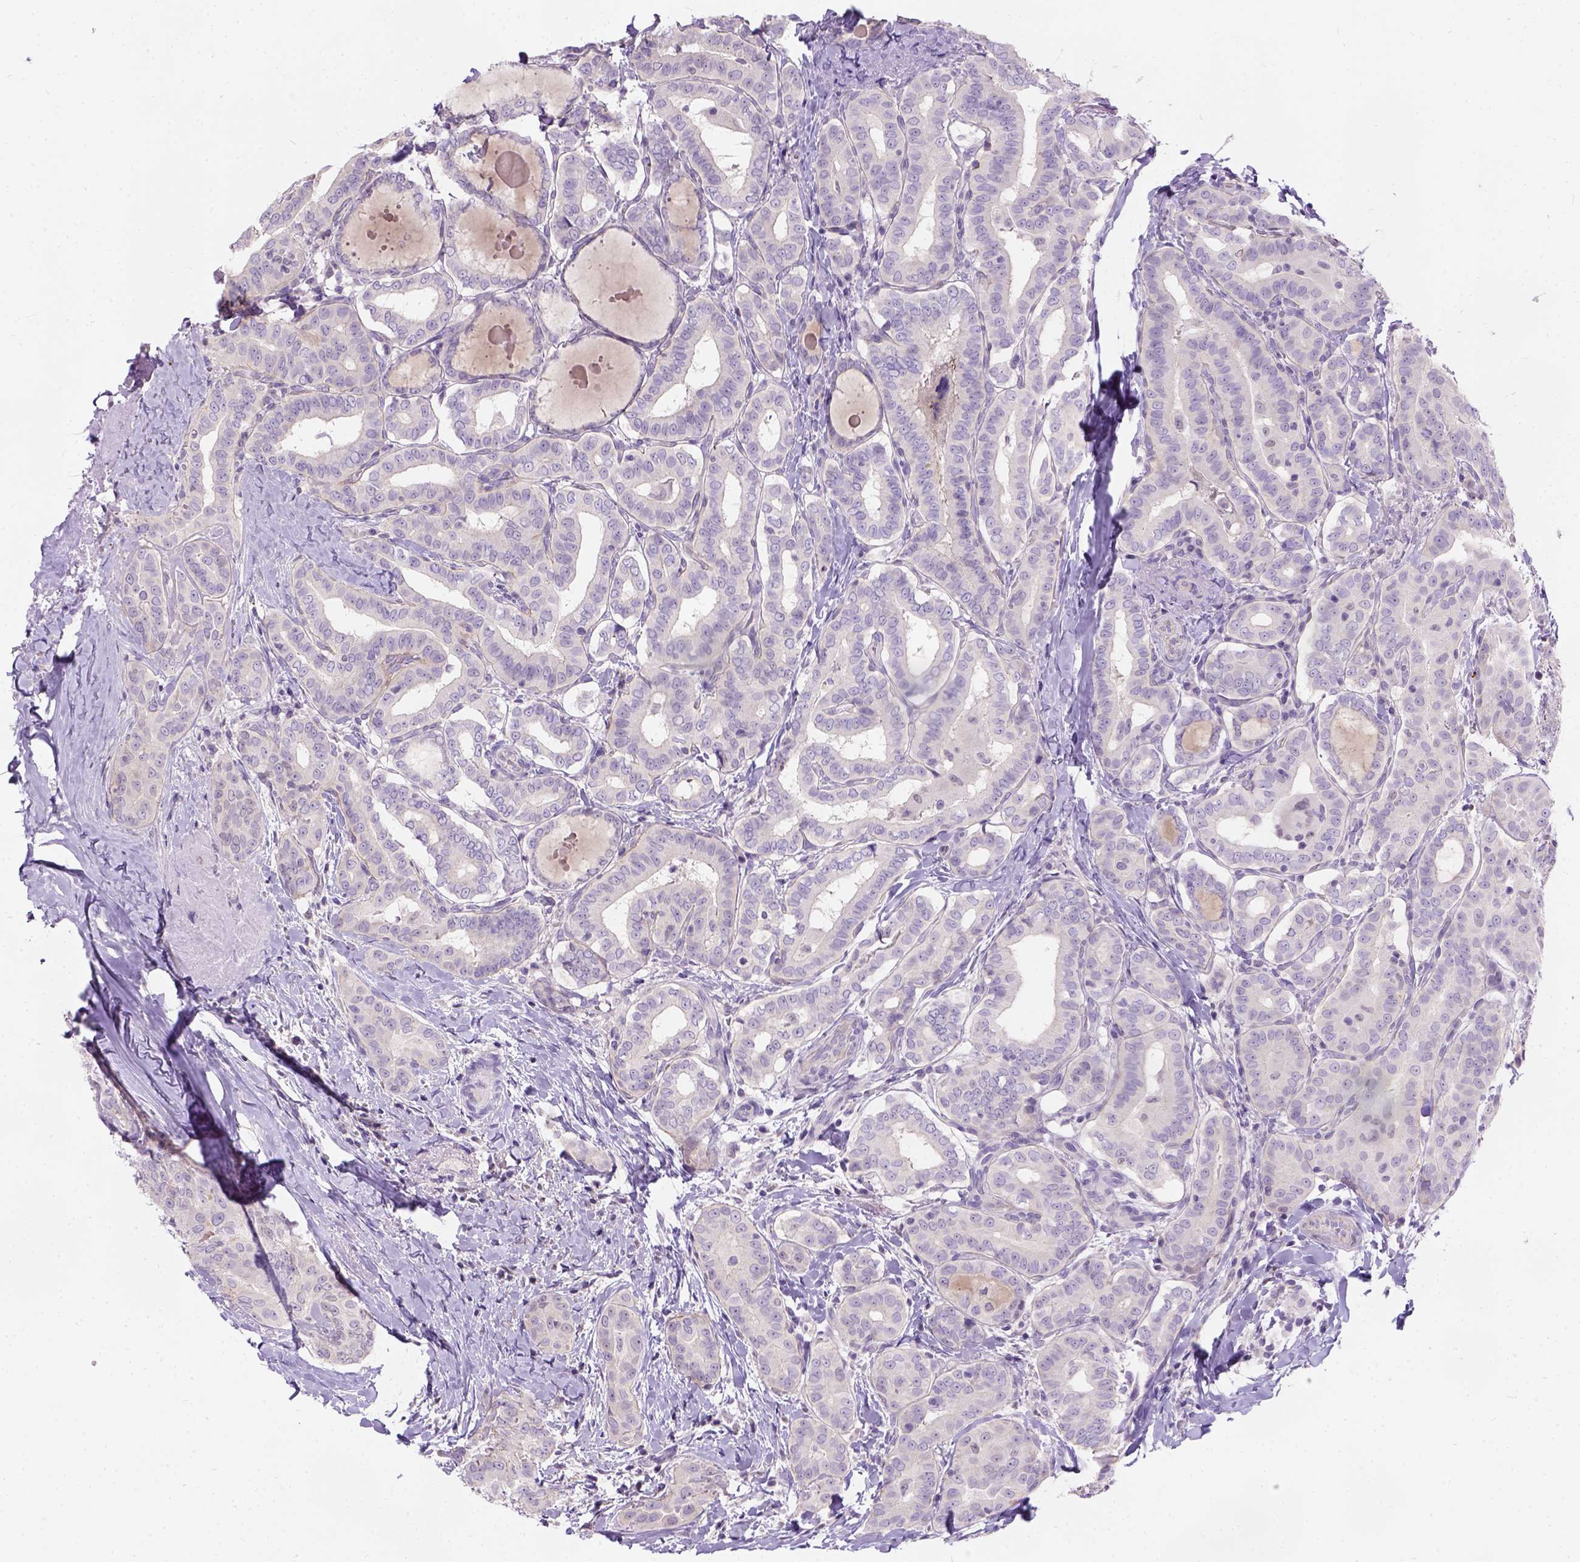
{"staining": {"intensity": "negative", "quantity": "none", "location": "none"}, "tissue": "thyroid cancer", "cell_type": "Tumor cells", "image_type": "cancer", "snomed": [{"axis": "morphology", "description": "Papillary adenocarcinoma, NOS"}, {"axis": "morphology", "description": "Papillary adenoma metastatic"}, {"axis": "topography", "description": "Thyroid gland"}], "caption": "A micrograph of human thyroid cancer (papillary adenoma metastatic) is negative for staining in tumor cells.", "gene": "C20orf144", "patient": {"sex": "female", "age": 50}}